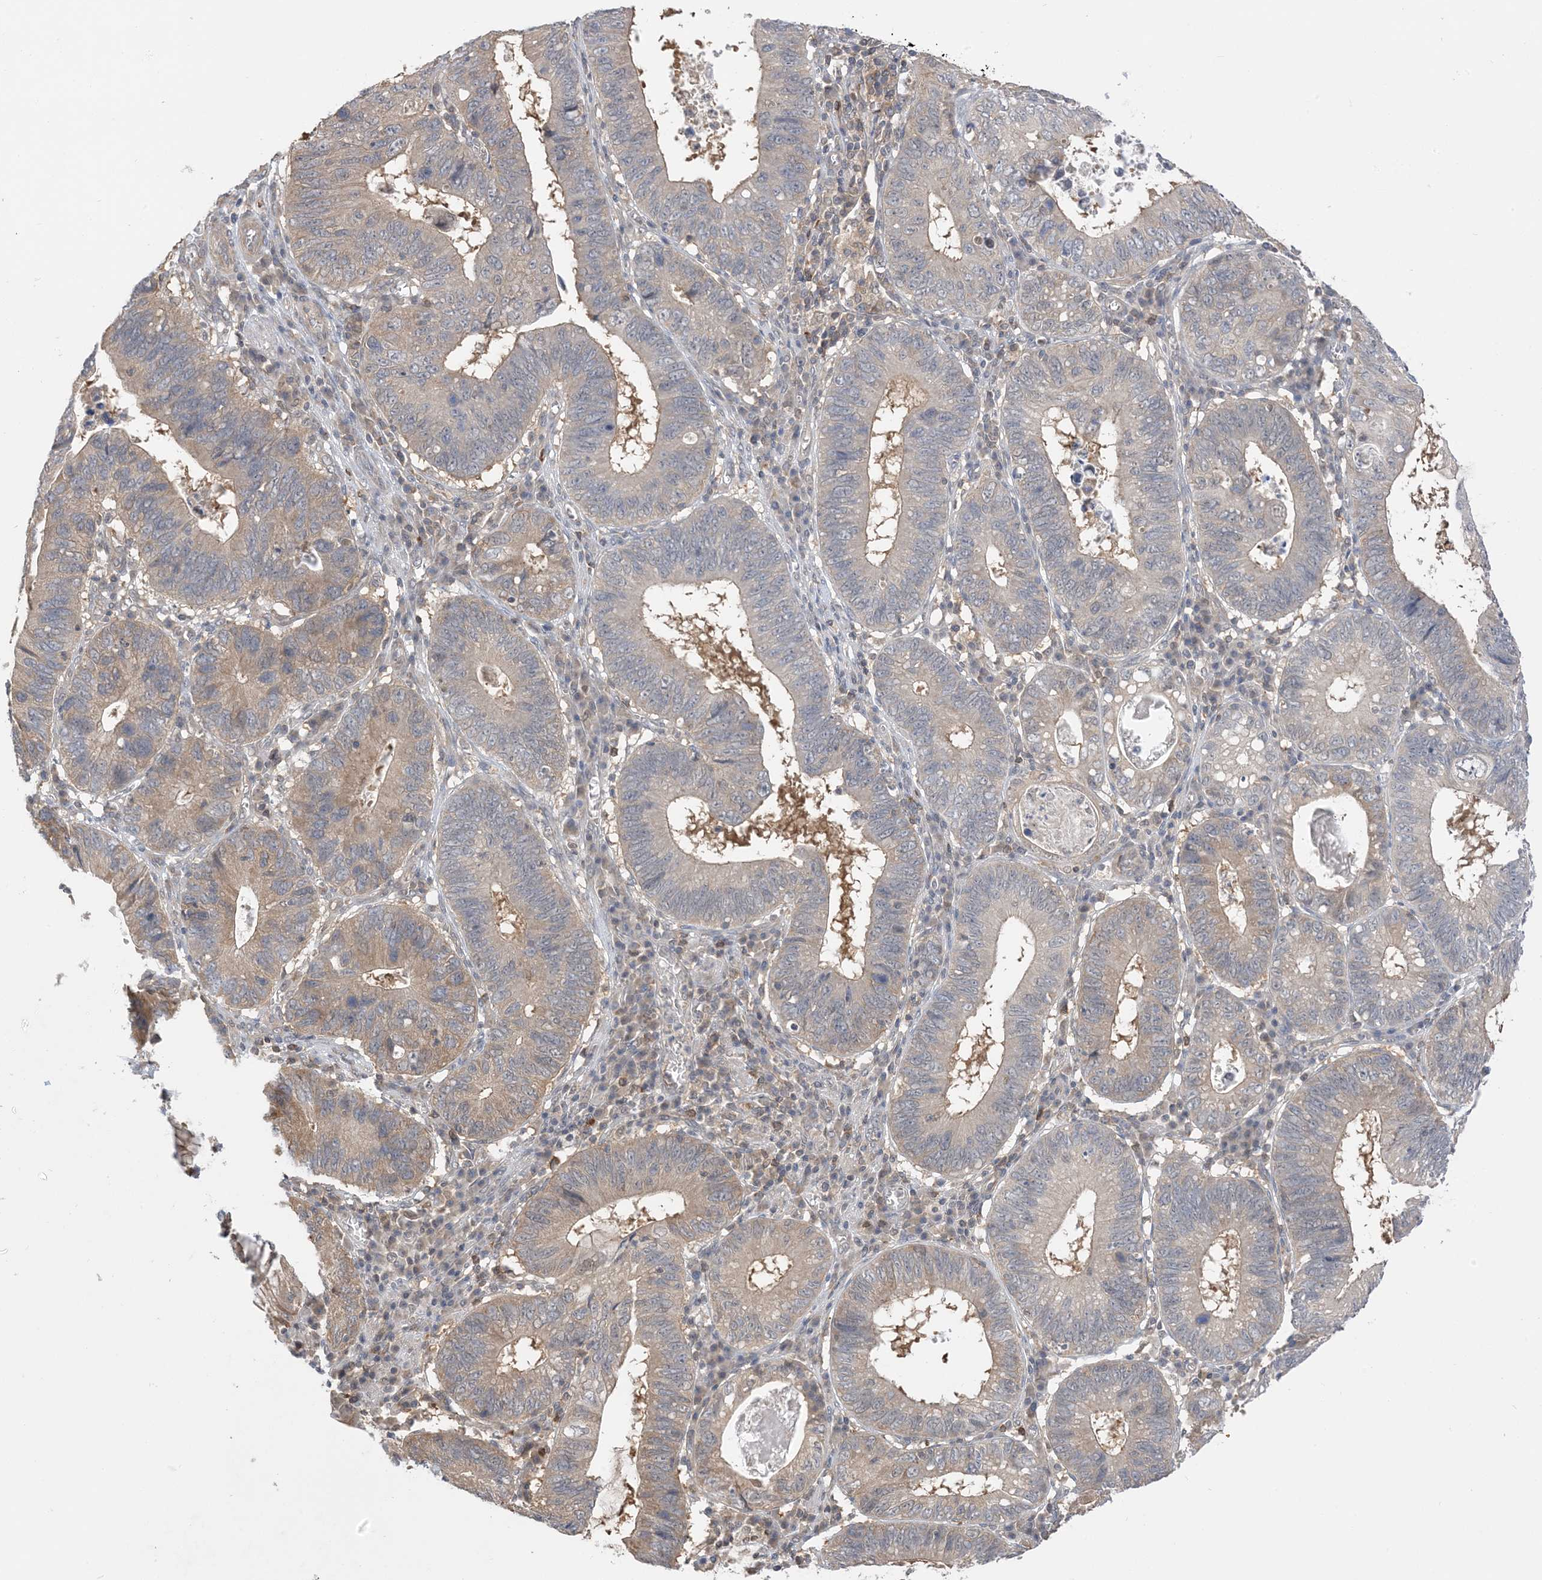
{"staining": {"intensity": "weak", "quantity": "25%-75%", "location": "cytoplasmic/membranous"}, "tissue": "stomach cancer", "cell_type": "Tumor cells", "image_type": "cancer", "snomed": [{"axis": "morphology", "description": "Adenocarcinoma, NOS"}, {"axis": "topography", "description": "Stomach"}], "caption": "Protein expression analysis of human stomach cancer (adenocarcinoma) reveals weak cytoplasmic/membranous positivity in approximately 25%-75% of tumor cells. The protein is shown in brown color, while the nuclei are stained blue.", "gene": "WDR26", "patient": {"sex": "male", "age": 59}}